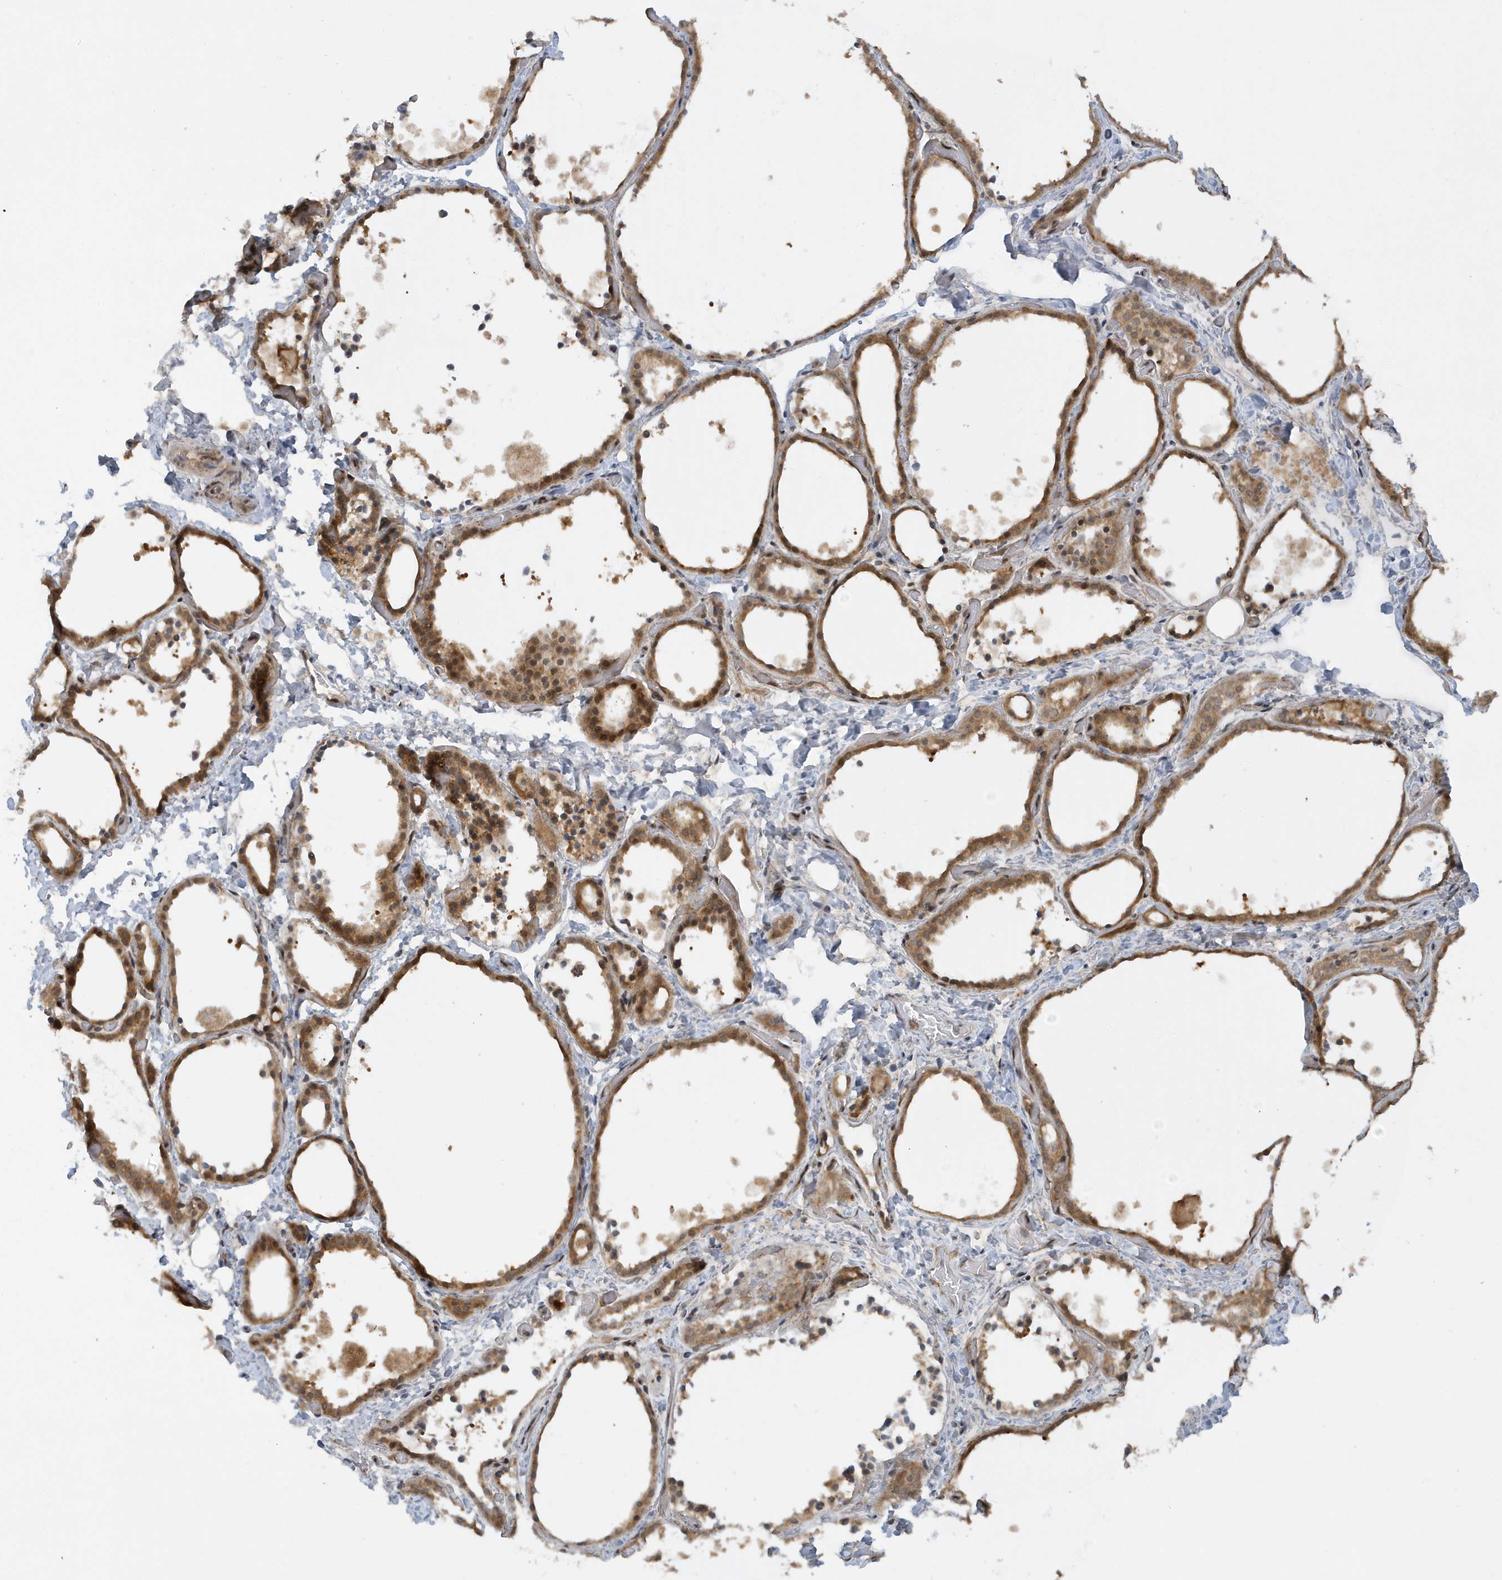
{"staining": {"intensity": "moderate", "quantity": ">75%", "location": "cytoplasmic/membranous"}, "tissue": "thyroid gland", "cell_type": "Glandular cells", "image_type": "normal", "snomed": [{"axis": "morphology", "description": "Normal tissue, NOS"}, {"axis": "topography", "description": "Thyroid gland"}], "caption": "Immunohistochemical staining of unremarkable human thyroid gland shows >75% levels of moderate cytoplasmic/membranous protein positivity in about >75% of glandular cells.", "gene": "ATG4A", "patient": {"sex": "female", "age": 44}}